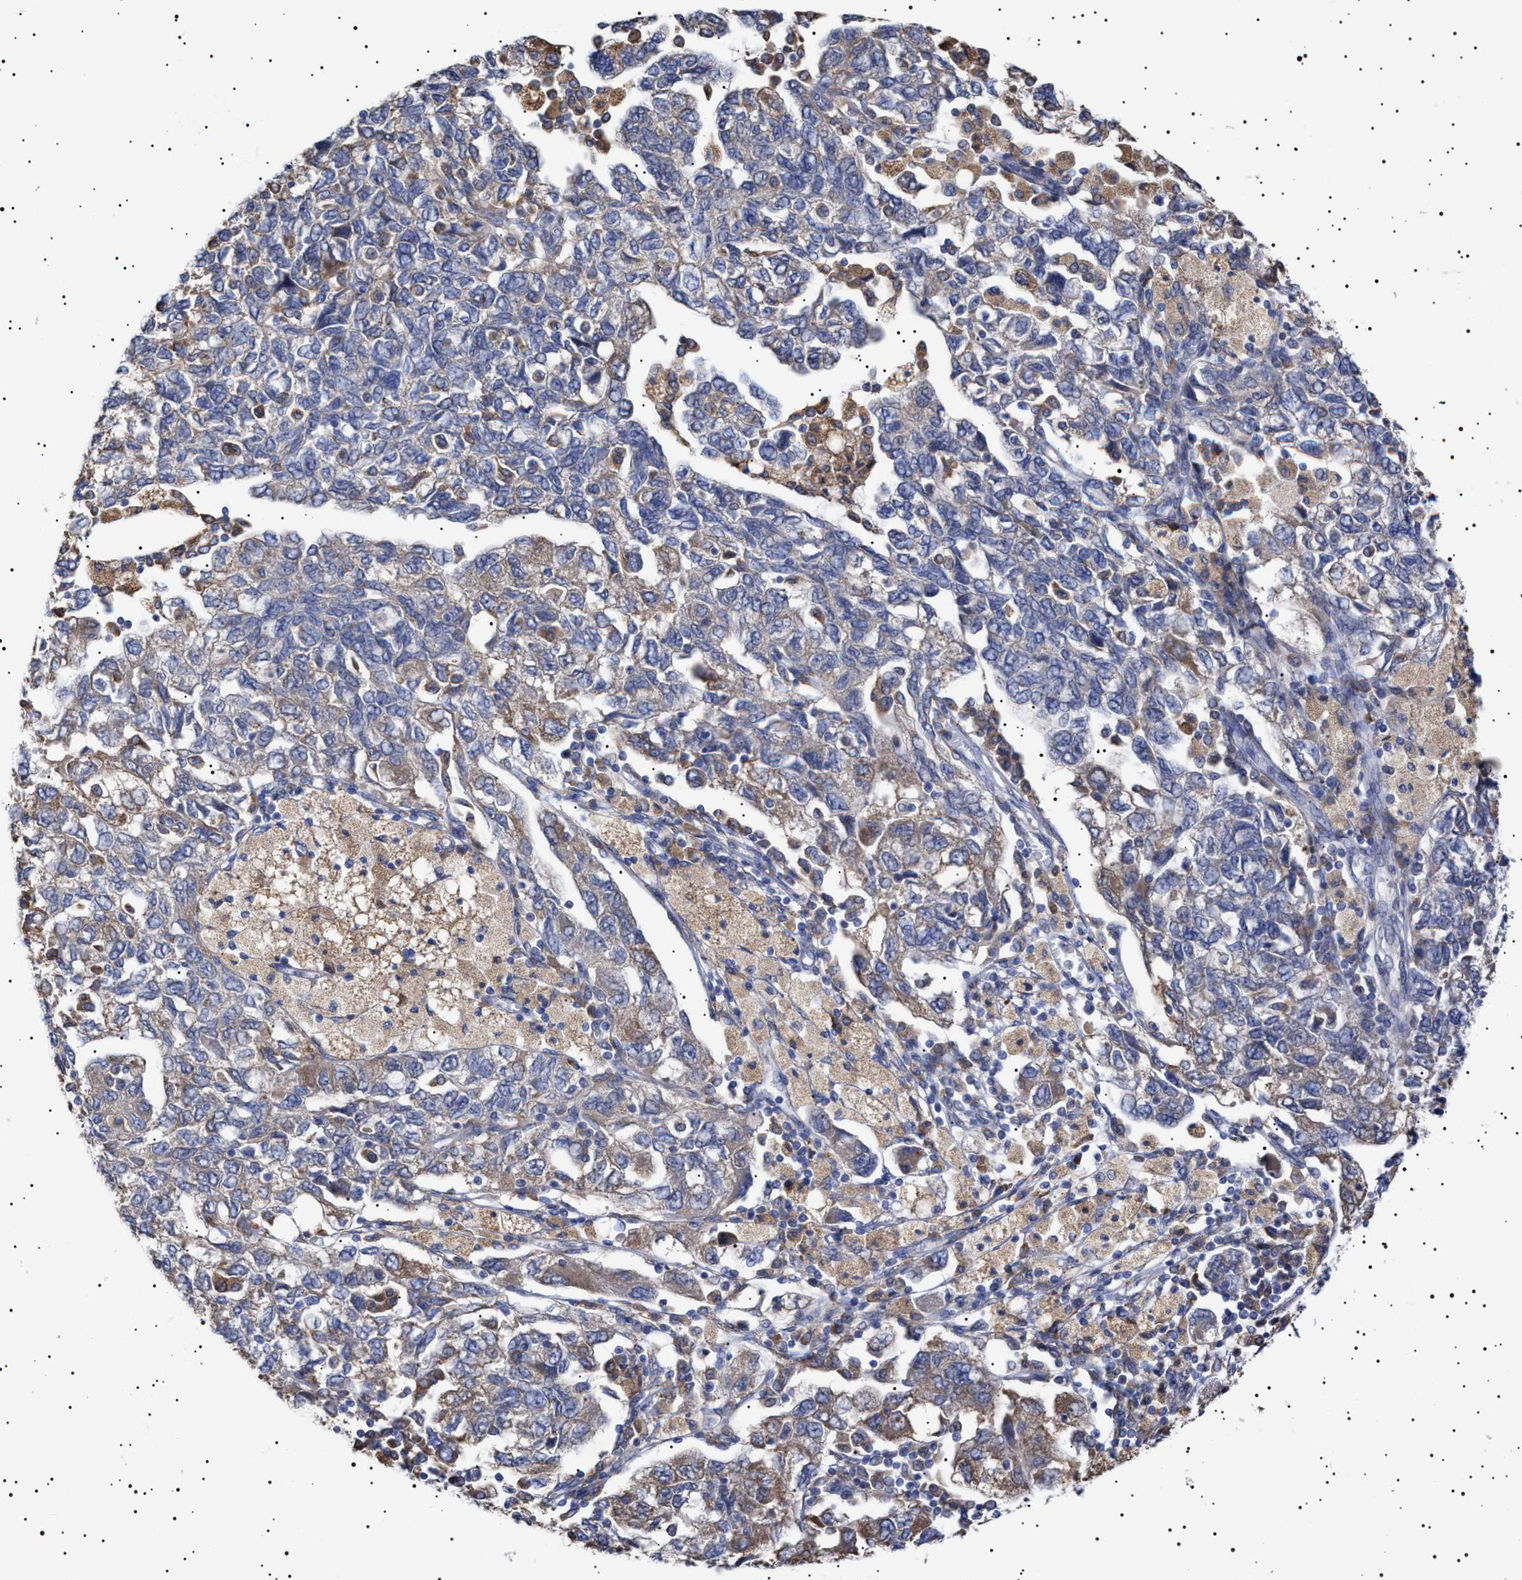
{"staining": {"intensity": "weak", "quantity": "25%-75%", "location": "cytoplasmic/membranous"}, "tissue": "ovarian cancer", "cell_type": "Tumor cells", "image_type": "cancer", "snomed": [{"axis": "morphology", "description": "Carcinoma, NOS"}, {"axis": "morphology", "description": "Cystadenocarcinoma, serous, NOS"}, {"axis": "topography", "description": "Ovary"}], "caption": "The histopathology image demonstrates a brown stain indicating the presence of a protein in the cytoplasmic/membranous of tumor cells in ovarian cancer (serous cystadenocarcinoma).", "gene": "ERCC6L2", "patient": {"sex": "female", "age": 69}}